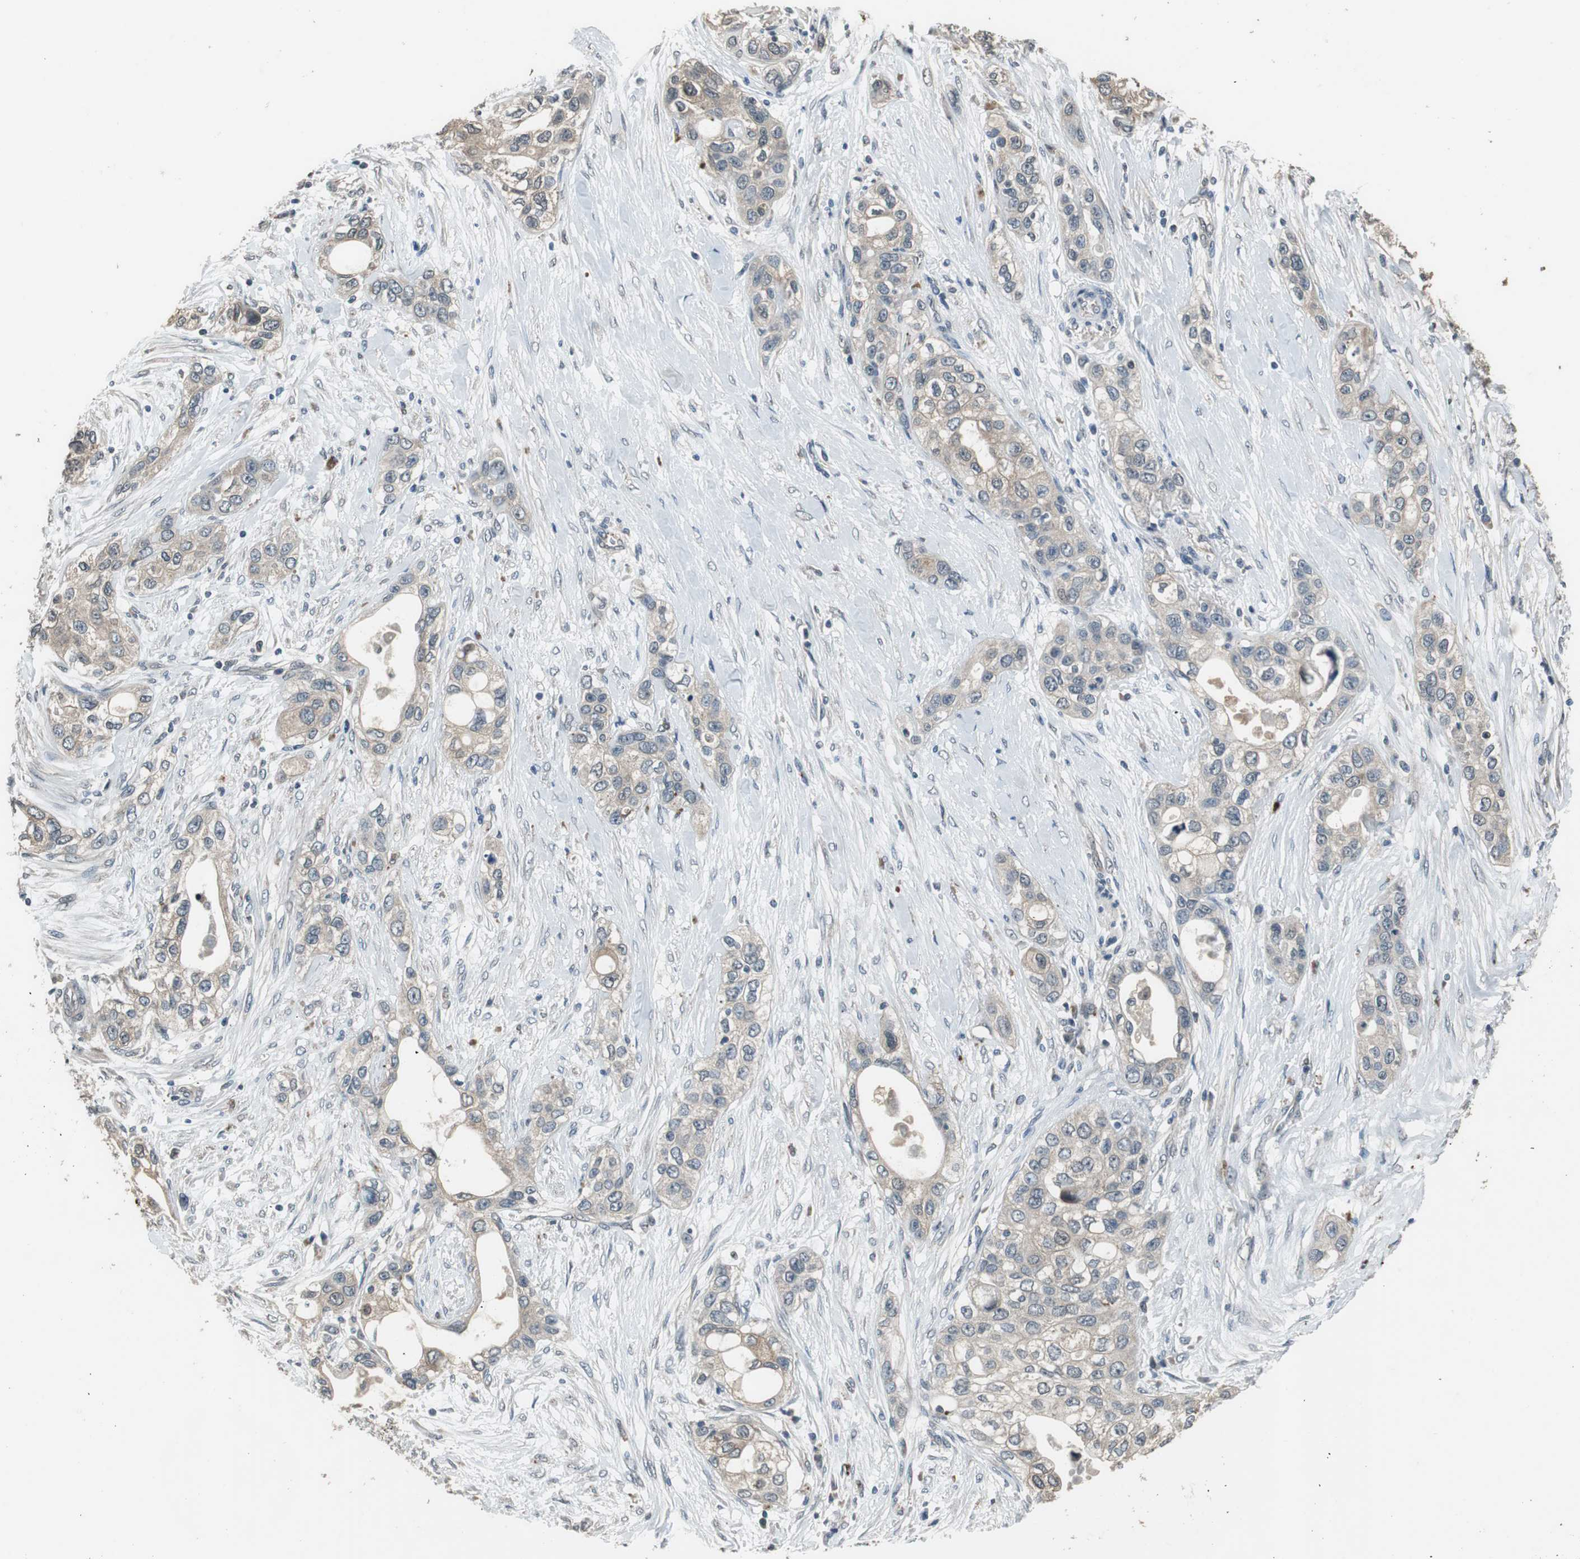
{"staining": {"intensity": "weak", "quantity": "25%-75%", "location": "cytoplasmic/membranous"}, "tissue": "pancreatic cancer", "cell_type": "Tumor cells", "image_type": "cancer", "snomed": [{"axis": "morphology", "description": "Adenocarcinoma, NOS"}, {"axis": "topography", "description": "Pancreas"}], "caption": "Adenocarcinoma (pancreatic) tissue reveals weak cytoplasmic/membranous positivity in about 25%-75% of tumor cells, visualized by immunohistochemistry. (Stains: DAB (3,3'-diaminobenzidine) in brown, nuclei in blue, Microscopy: brightfield microscopy at high magnification).", "gene": "PI4KB", "patient": {"sex": "female", "age": 70}}